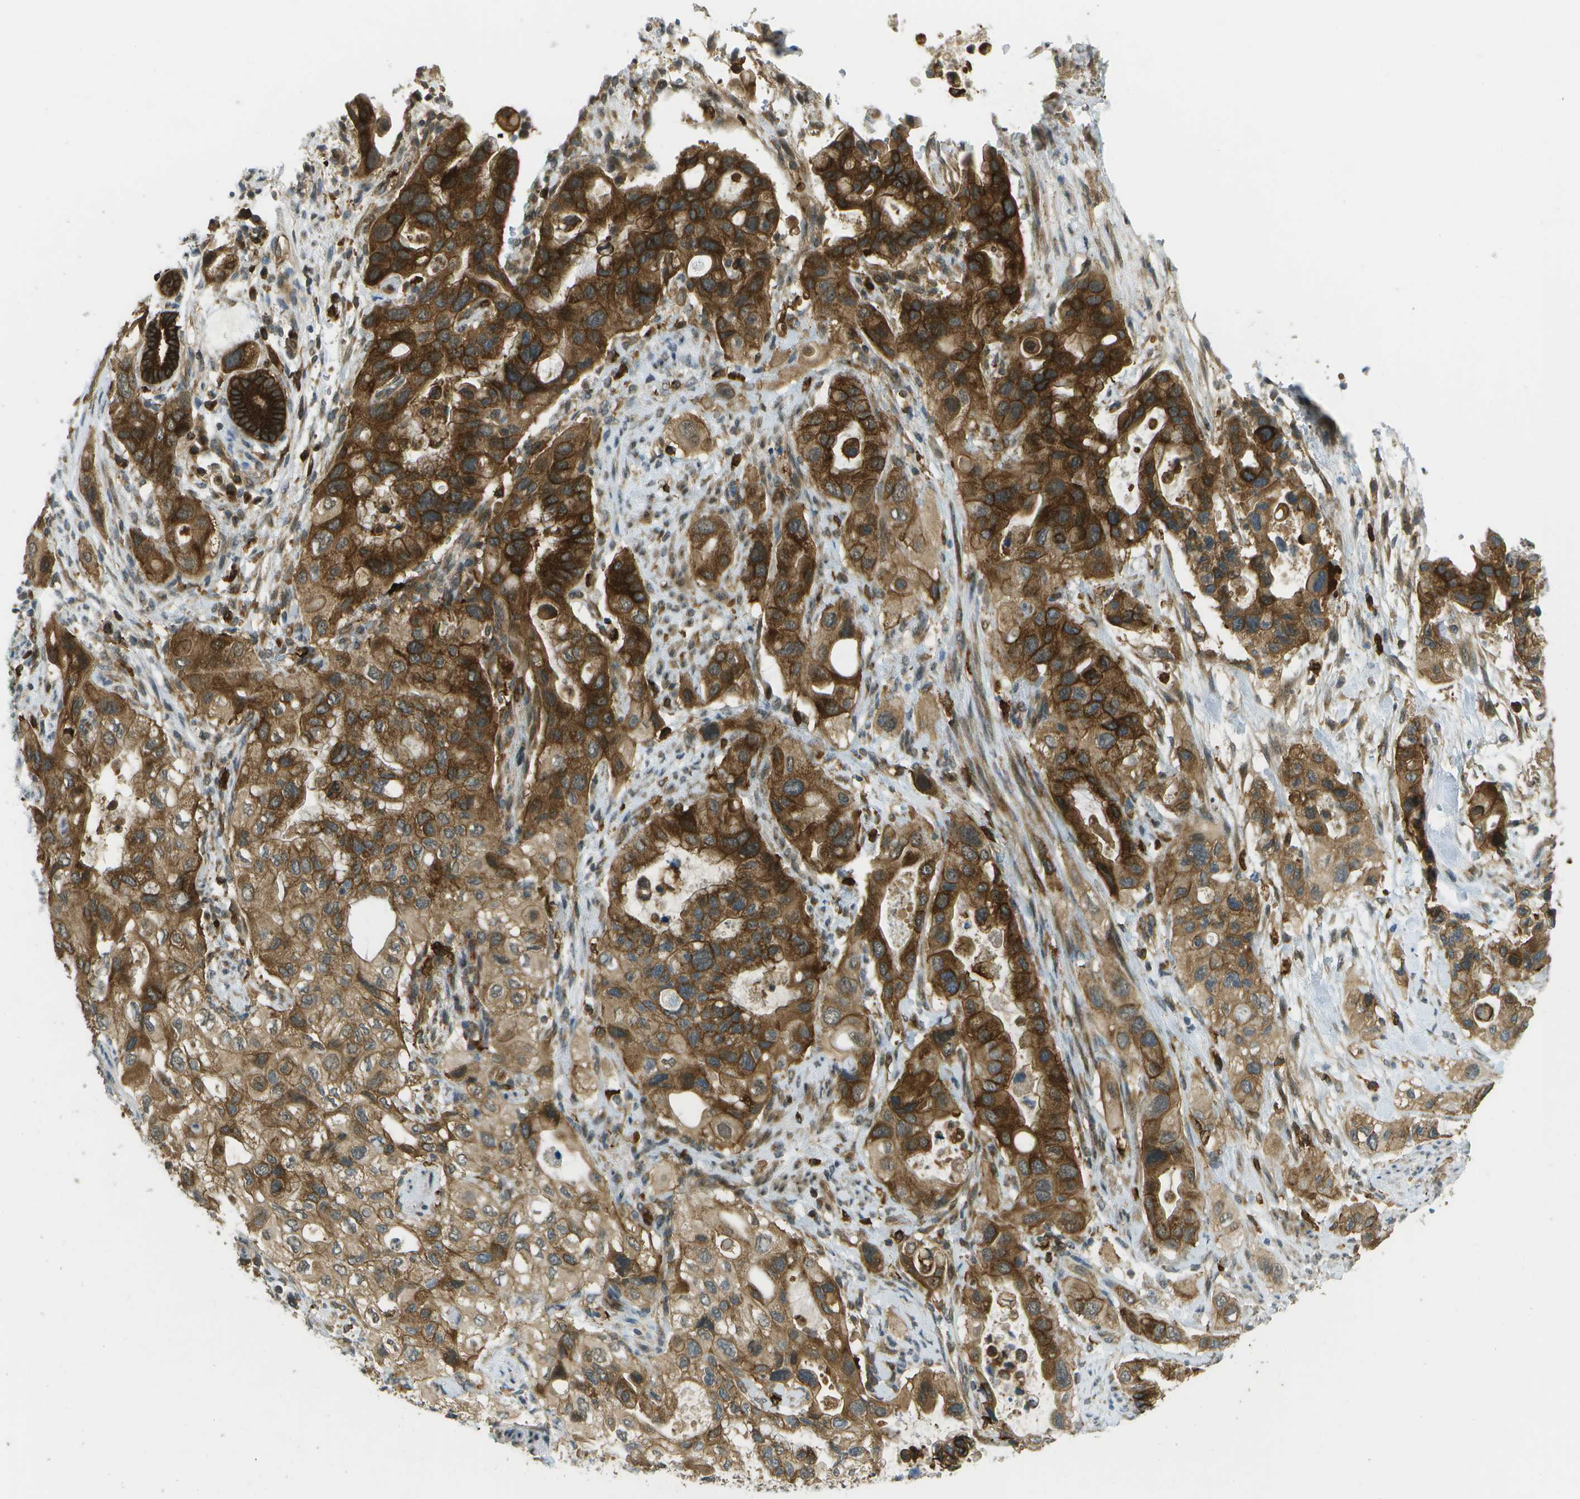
{"staining": {"intensity": "strong", "quantity": "25%-75%", "location": "cytoplasmic/membranous"}, "tissue": "pancreatic cancer", "cell_type": "Tumor cells", "image_type": "cancer", "snomed": [{"axis": "morphology", "description": "Adenocarcinoma, NOS"}, {"axis": "topography", "description": "Pancreas"}], "caption": "The immunohistochemical stain labels strong cytoplasmic/membranous staining in tumor cells of pancreatic adenocarcinoma tissue.", "gene": "TMTC1", "patient": {"sex": "female", "age": 56}}